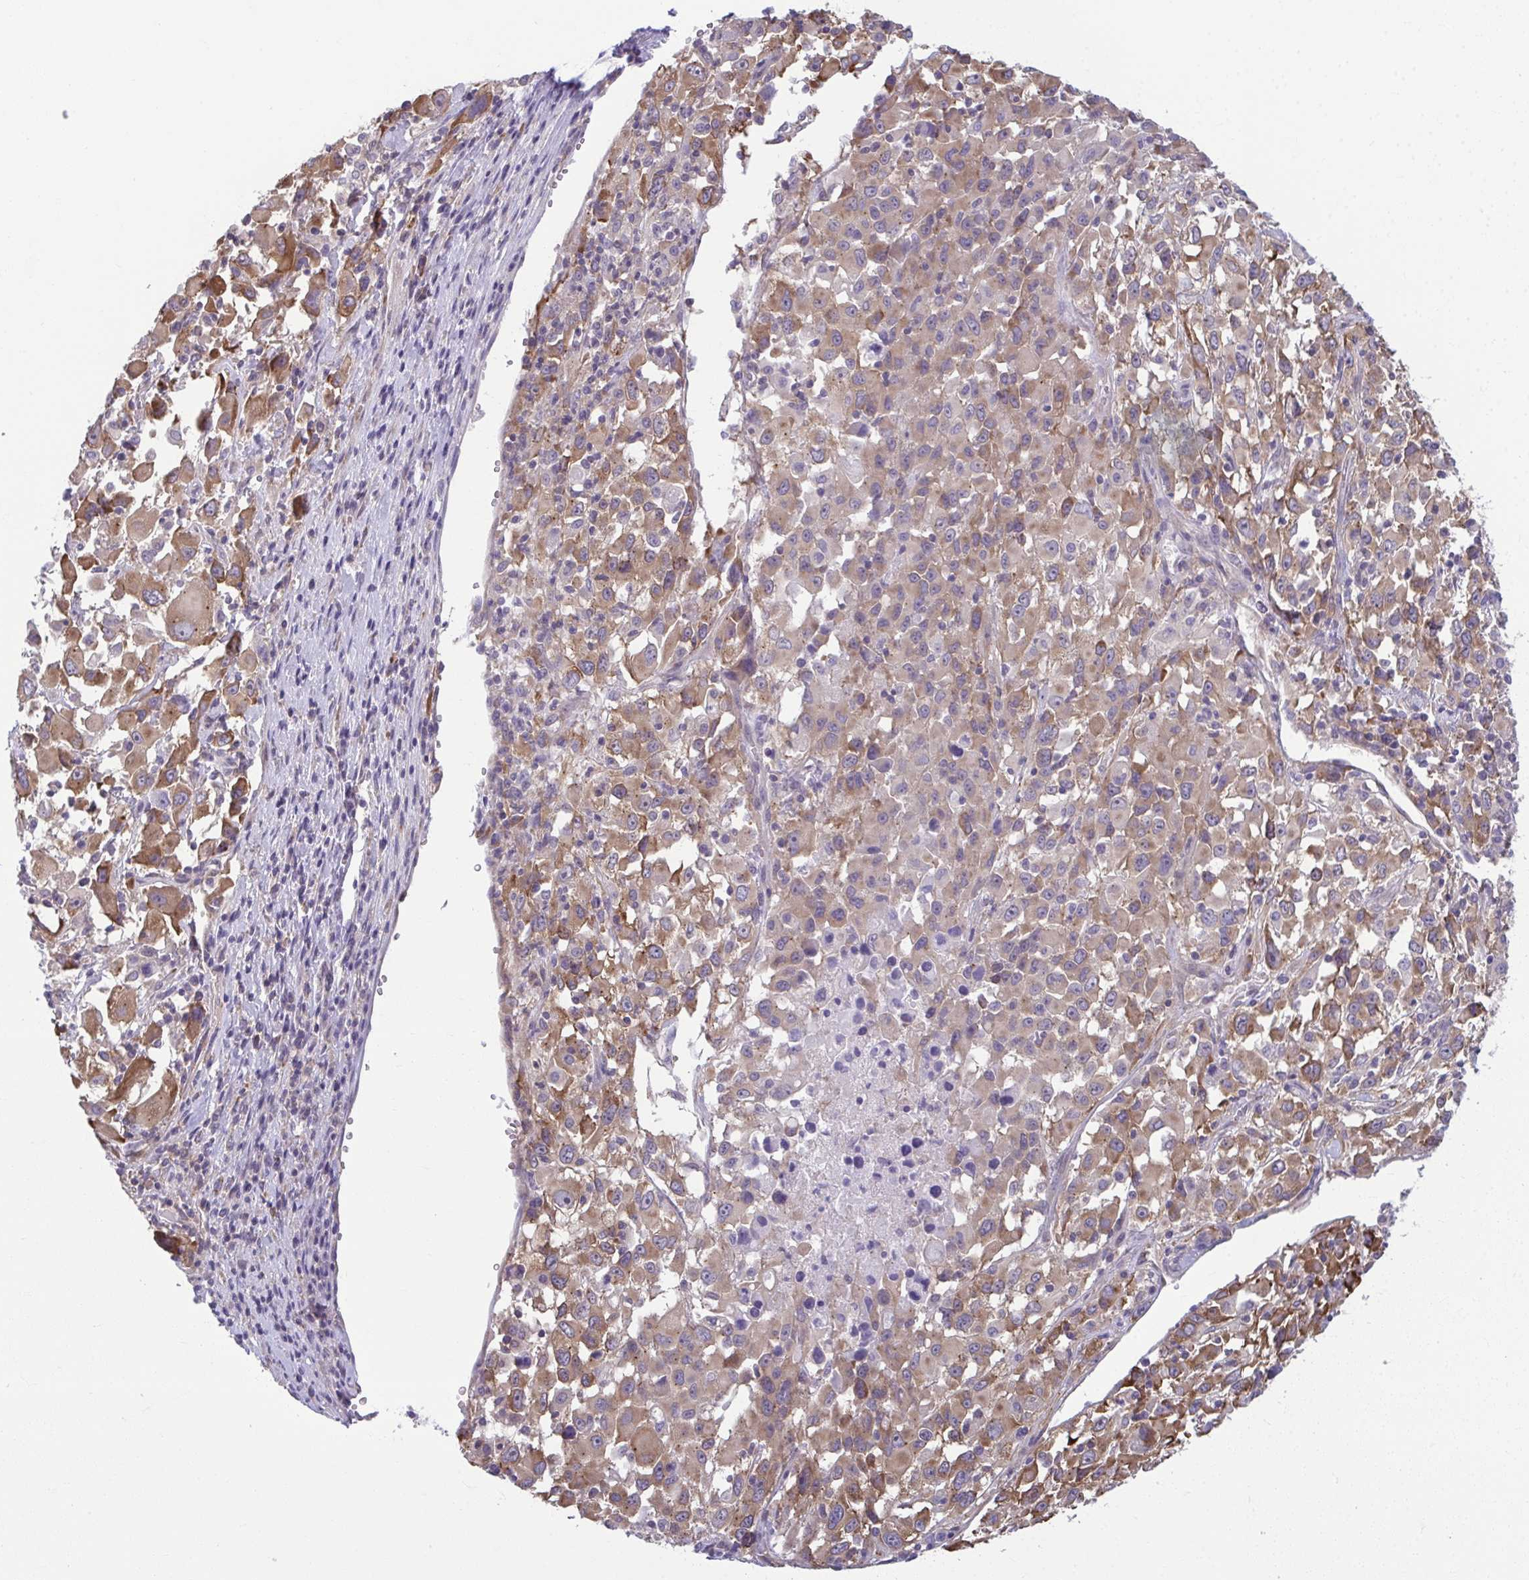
{"staining": {"intensity": "moderate", "quantity": ">75%", "location": "cytoplasmic/membranous"}, "tissue": "melanoma", "cell_type": "Tumor cells", "image_type": "cancer", "snomed": [{"axis": "morphology", "description": "Malignant melanoma, Metastatic site"}, {"axis": "topography", "description": "Soft tissue"}], "caption": "Protein expression by immunohistochemistry exhibits moderate cytoplasmic/membranous positivity in about >75% of tumor cells in melanoma.", "gene": "TMEM108", "patient": {"sex": "male", "age": 50}}